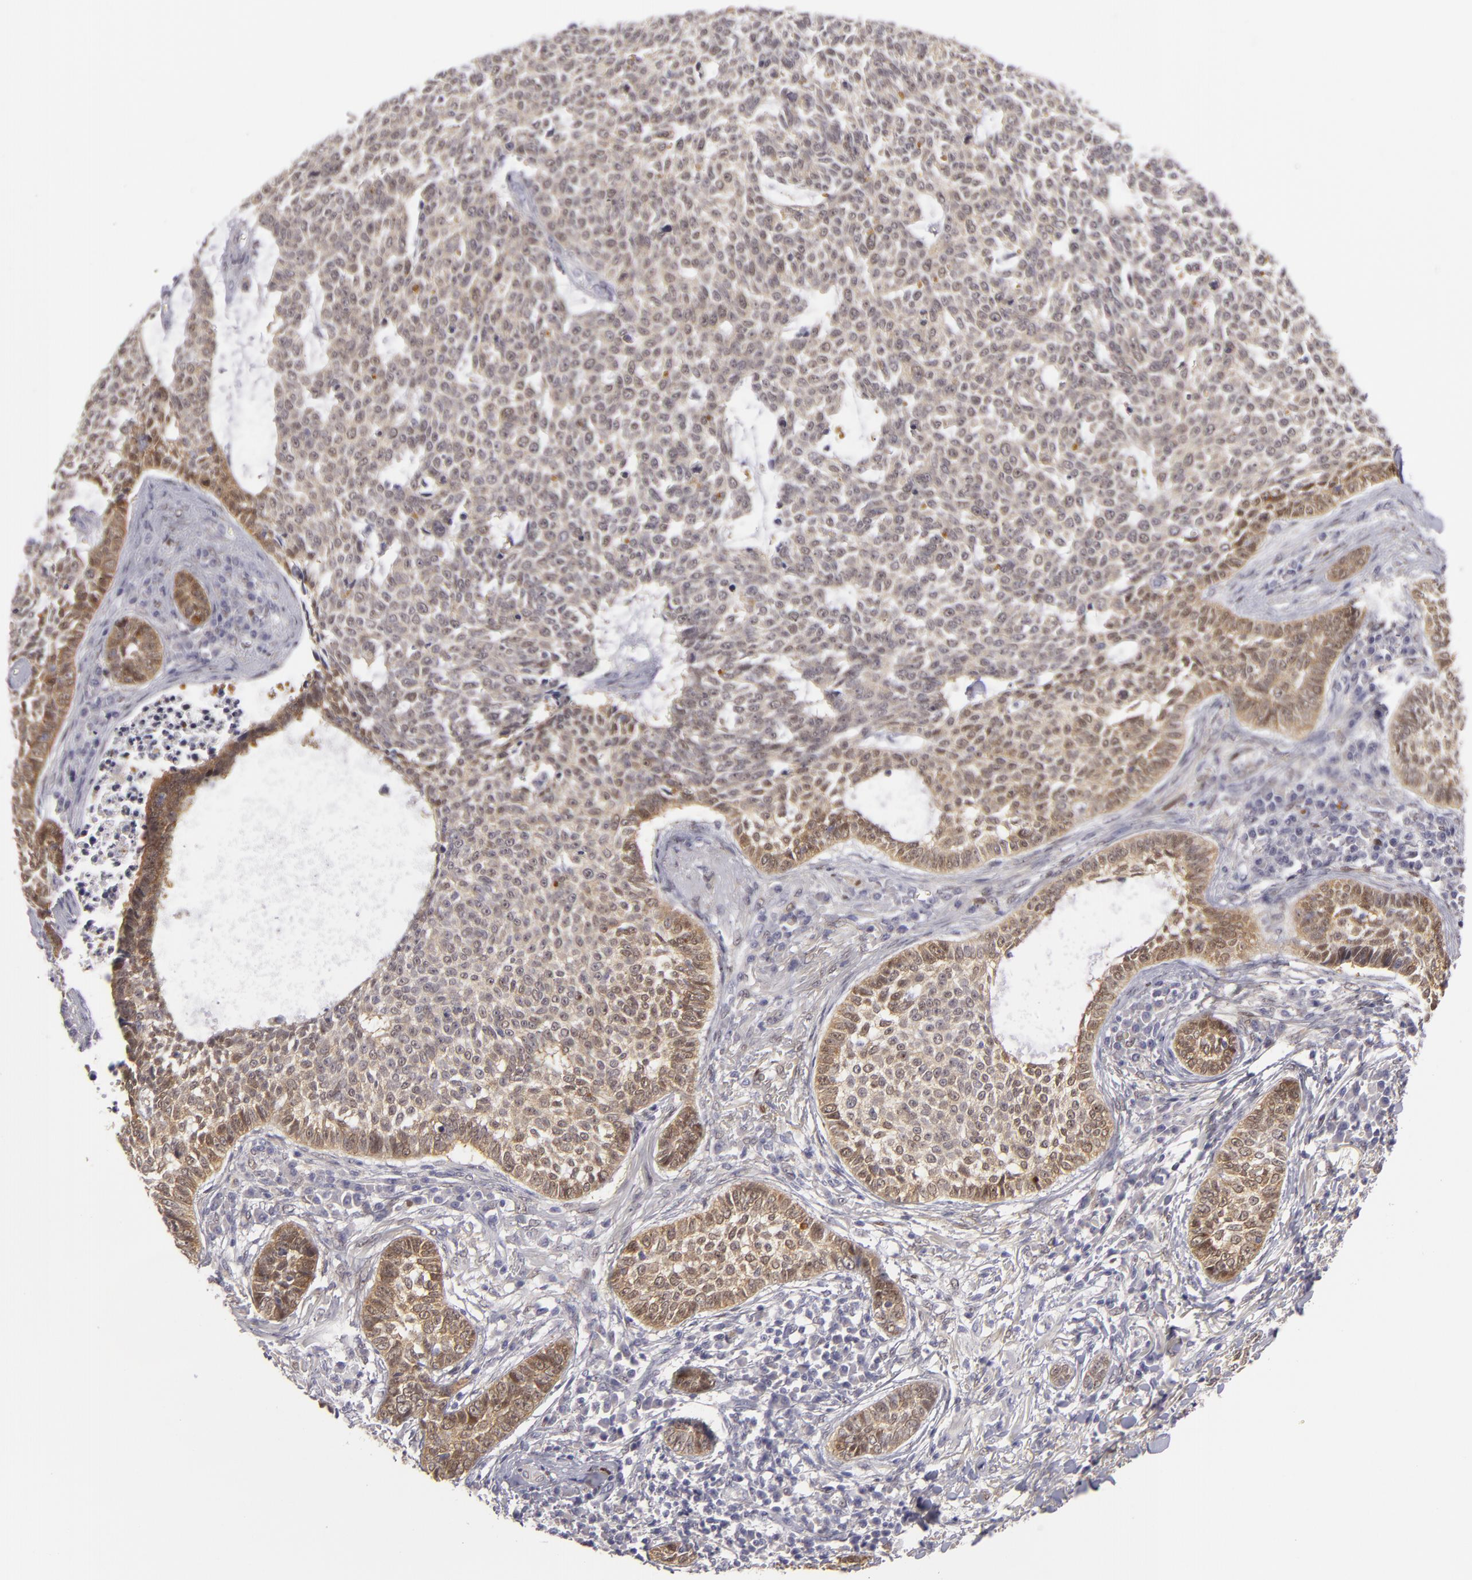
{"staining": {"intensity": "weak", "quantity": "25%-75%", "location": "cytoplasmic/membranous,nuclear"}, "tissue": "skin cancer", "cell_type": "Tumor cells", "image_type": "cancer", "snomed": [{"axis": "morphology", "description": "Basal cell carcinoma"}, {"axis": "topography", "description": "Skin"}], "caption": "About 25%-75% of tumor cells in skin cancer demonstrate weak cytoplasmic/membranous and nuclear protein expression as visualized by brown immunohistochemical staining.", "gene": "EFS", "patient": {"sex": "female", "age": 89}}